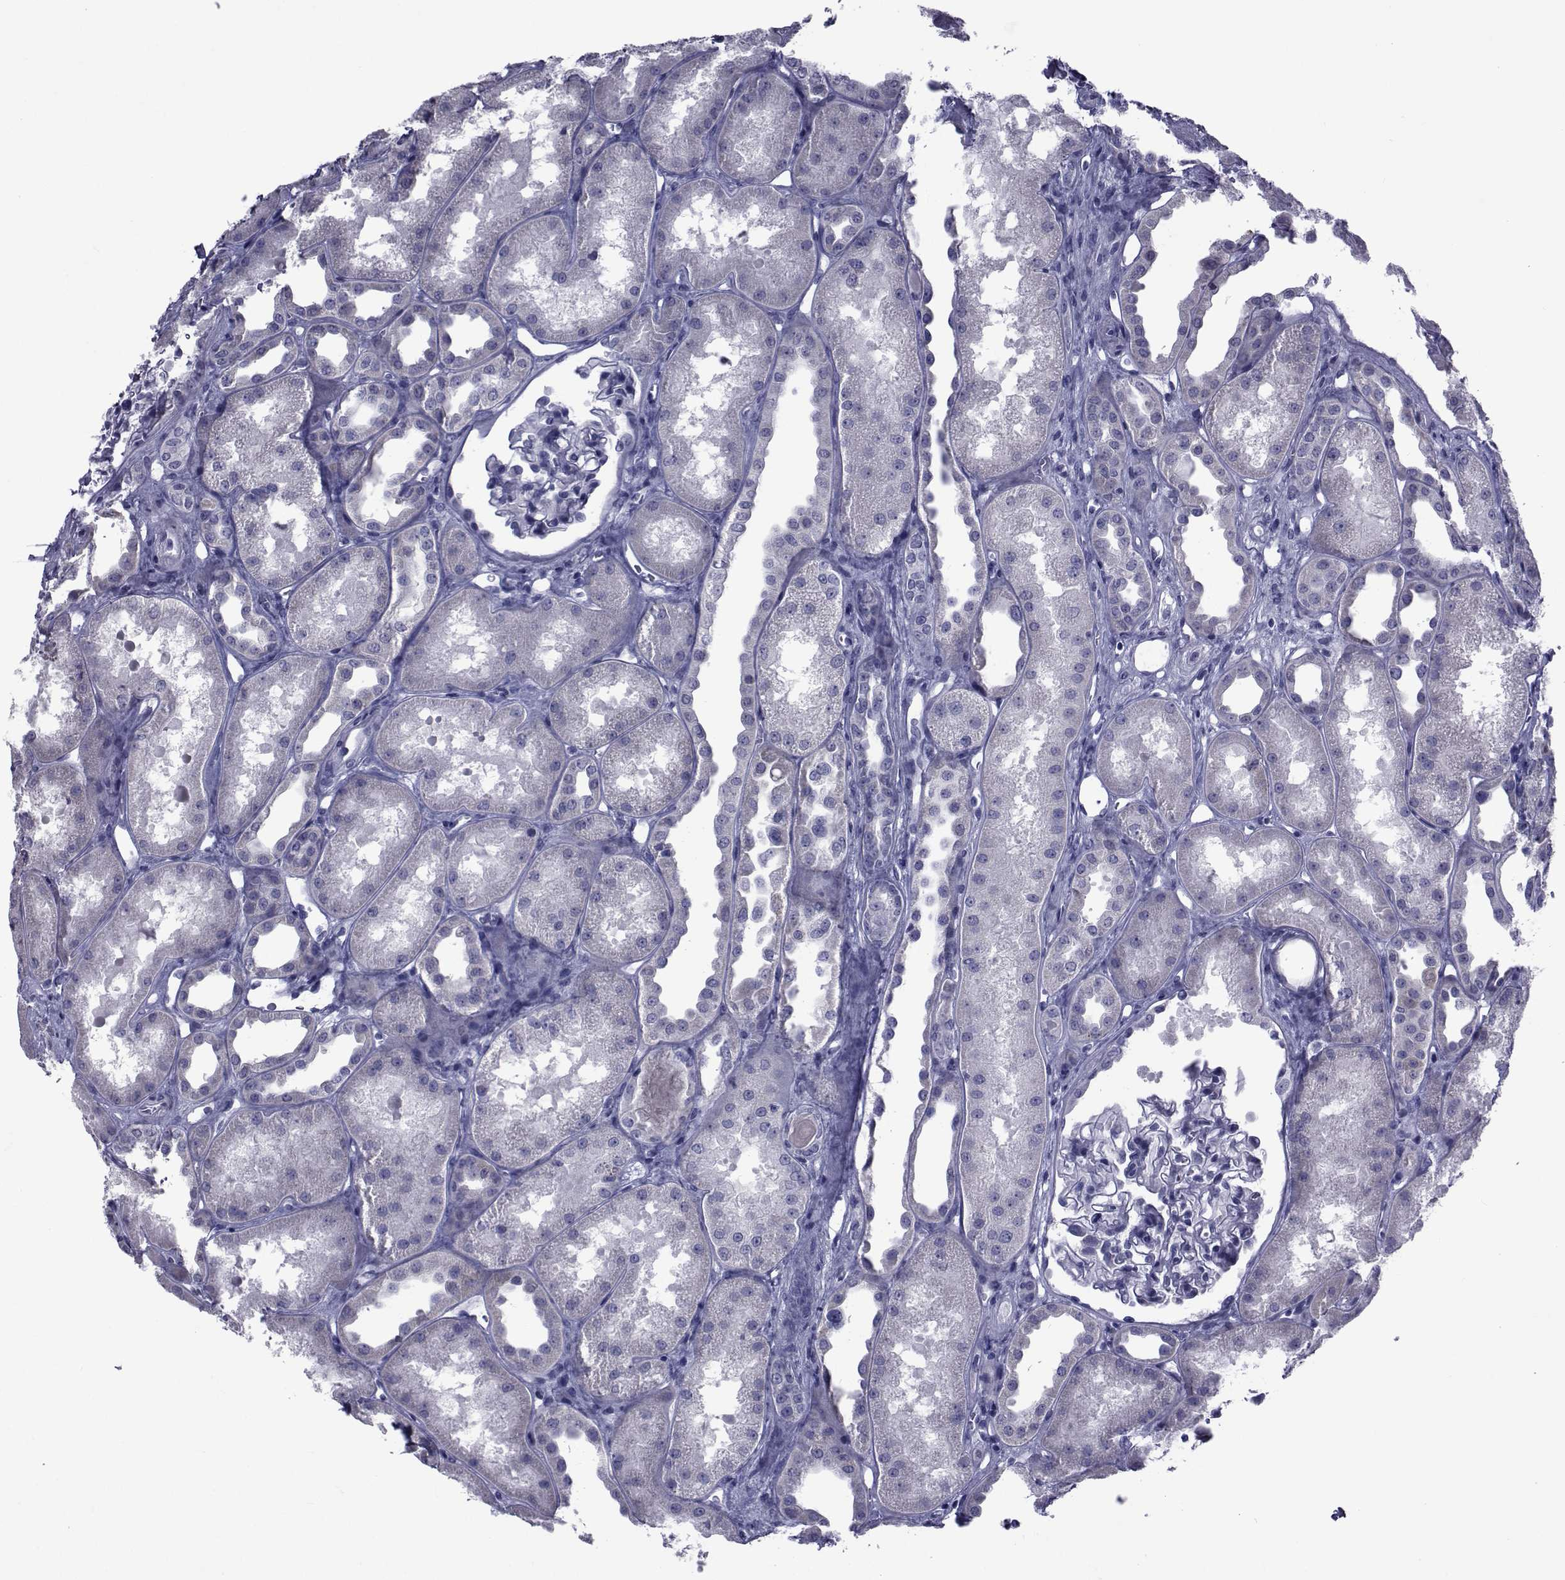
{"staining": {"intensity": "negative", "quantity": "none", "location": "none"}, "tissue": "kidney", "cell_type": "Cells in glomeruli", "image_type": "normal", "snomed": [{"axis": "morphology", "description": "Normal tissue, NOS"}, {"axis": "topography", "description": "Kidney"}], "caption": "This is a image of immunohistochemistry staining of unremarkable kidney, which shows no staining in cells in glomeruli.", "gene": "GKAP1", "patient": {"sex": "male", "age": 61}}